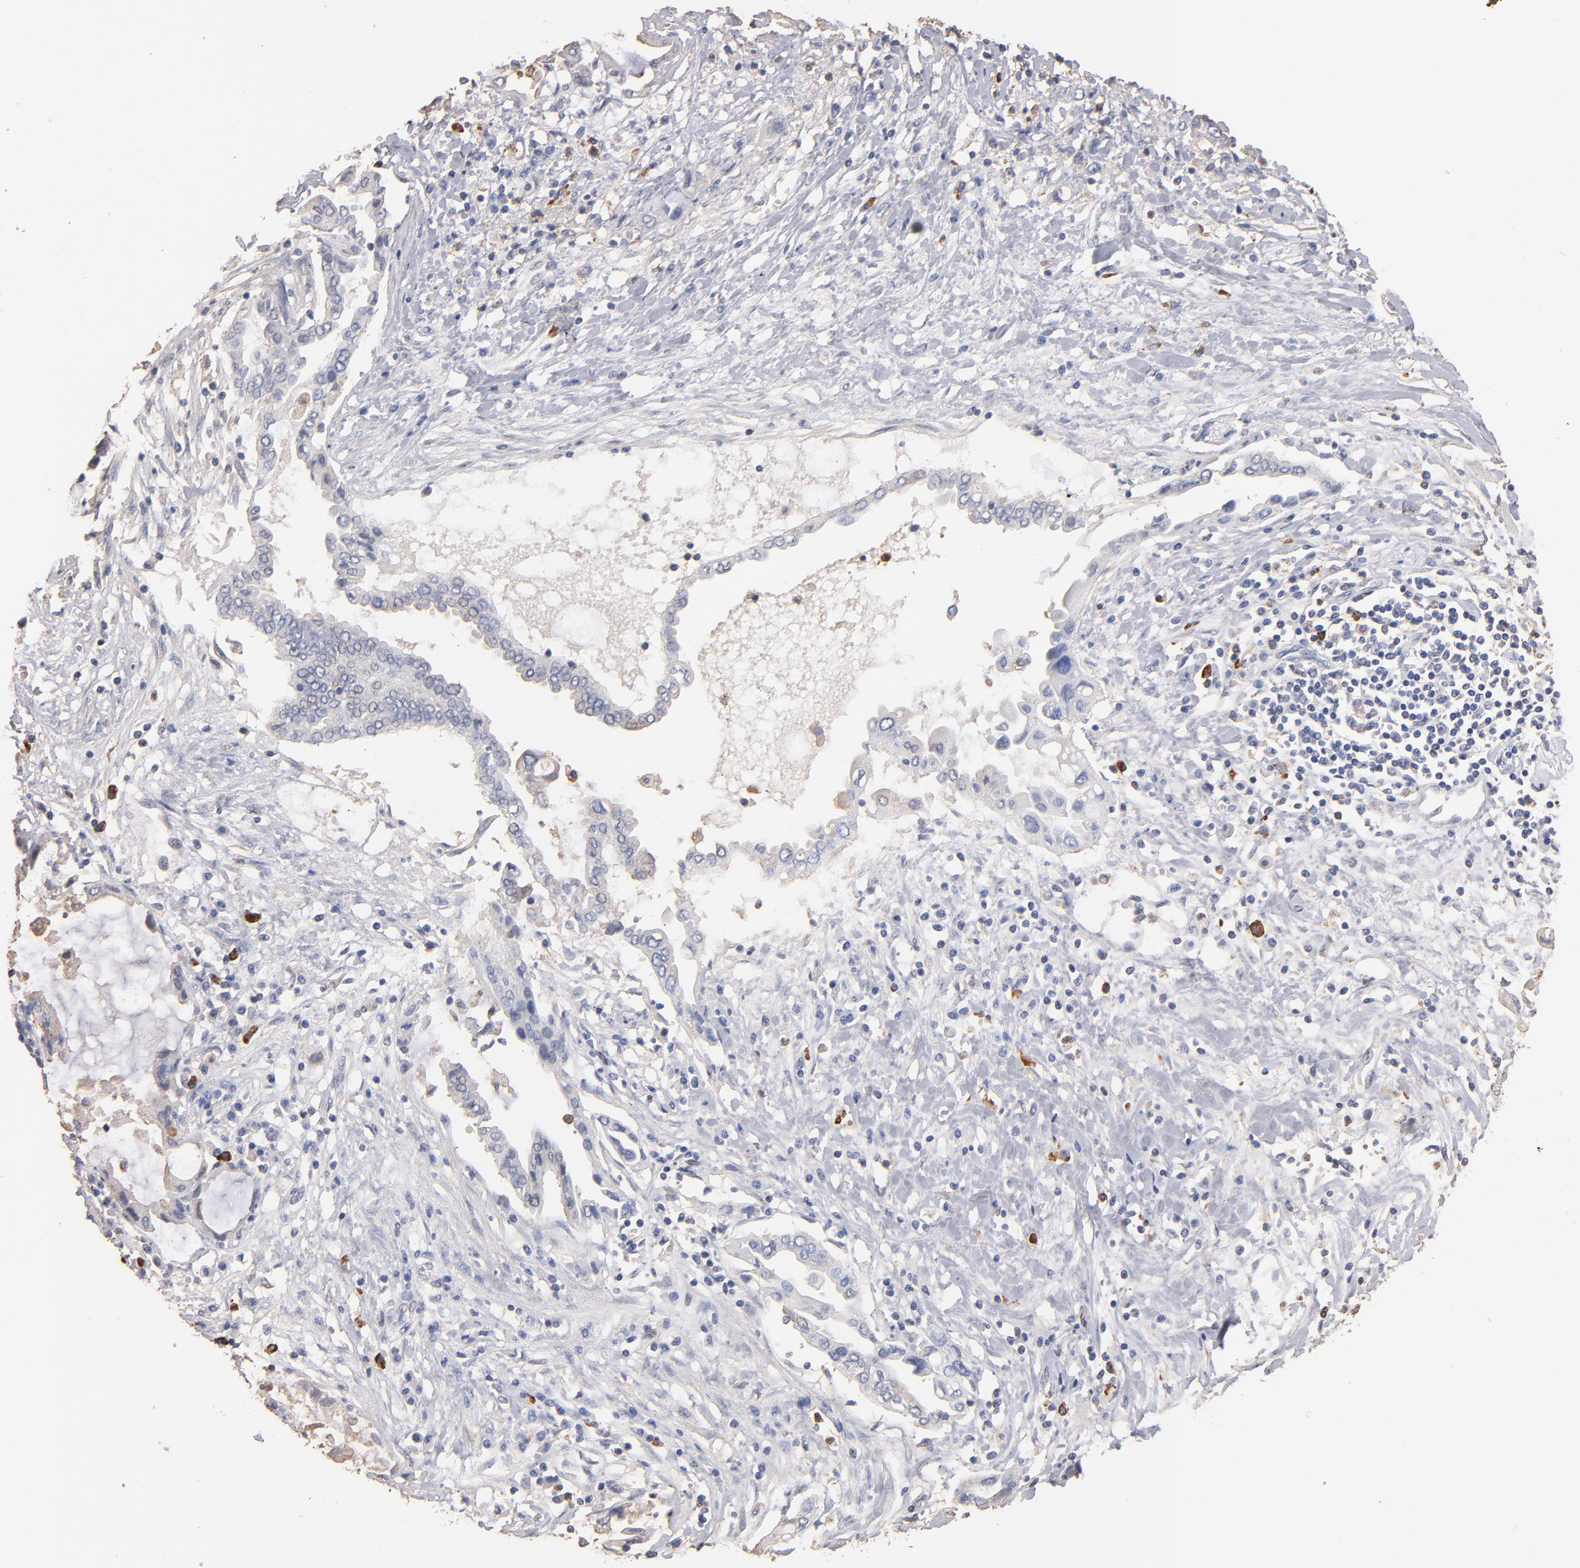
{"staining": {"intensity": "negative", "quantity": "none", "location": "none"}, "tissue": "pancreatic cancer", "cell_type": "Tumor cells", "image_type": "cancer", "snomed": [{"axis": "morphology", "description": "Adenocarcinoma, NOS"}, {"axis": "topography", "description": "Pancreas"}], "caption": "Tumor cells show no significant protein positivity in adenocarcinoma (pancreatic).", "gene": "RO60", "patient": {"sex": "female", "age": 57}}